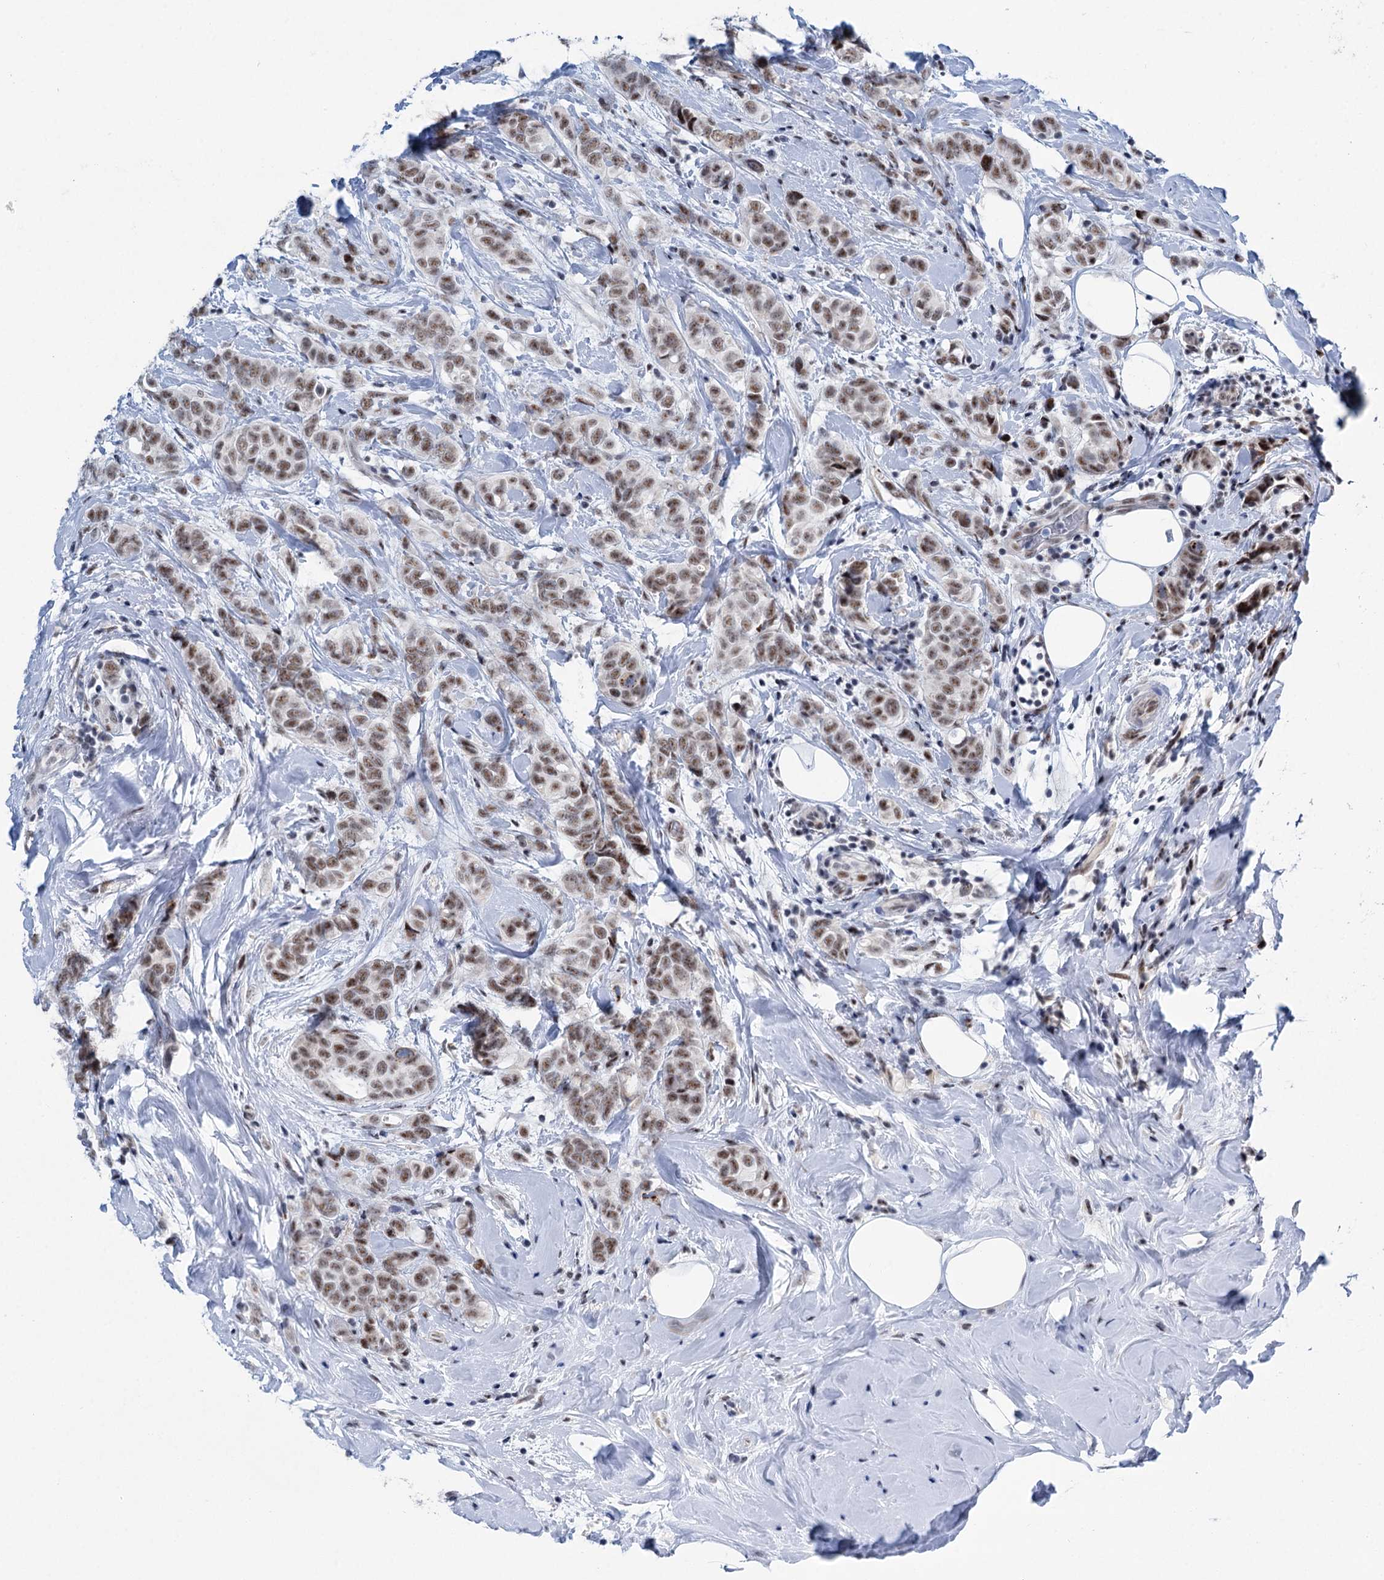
{"staining": {"intensity": "moderate", "quantity": ">75%", "location": "nuclear"}, "tissue": "breast cancer", "cell_type": "Tumor cells", "image_type": "cancer", "snomed": [{"axis": "morphology", "description": "Lobular carcinoma"}, {"axis": "topography", "description": "Breast"}], "caption": "Protein positivity by IHC reveals moderate nuclear expression in approximately >75% of tumor cells in breast cancer (lobular carcinoma).", "gene": "SREK1", "patient": {"sex": "female", "age": 51}}